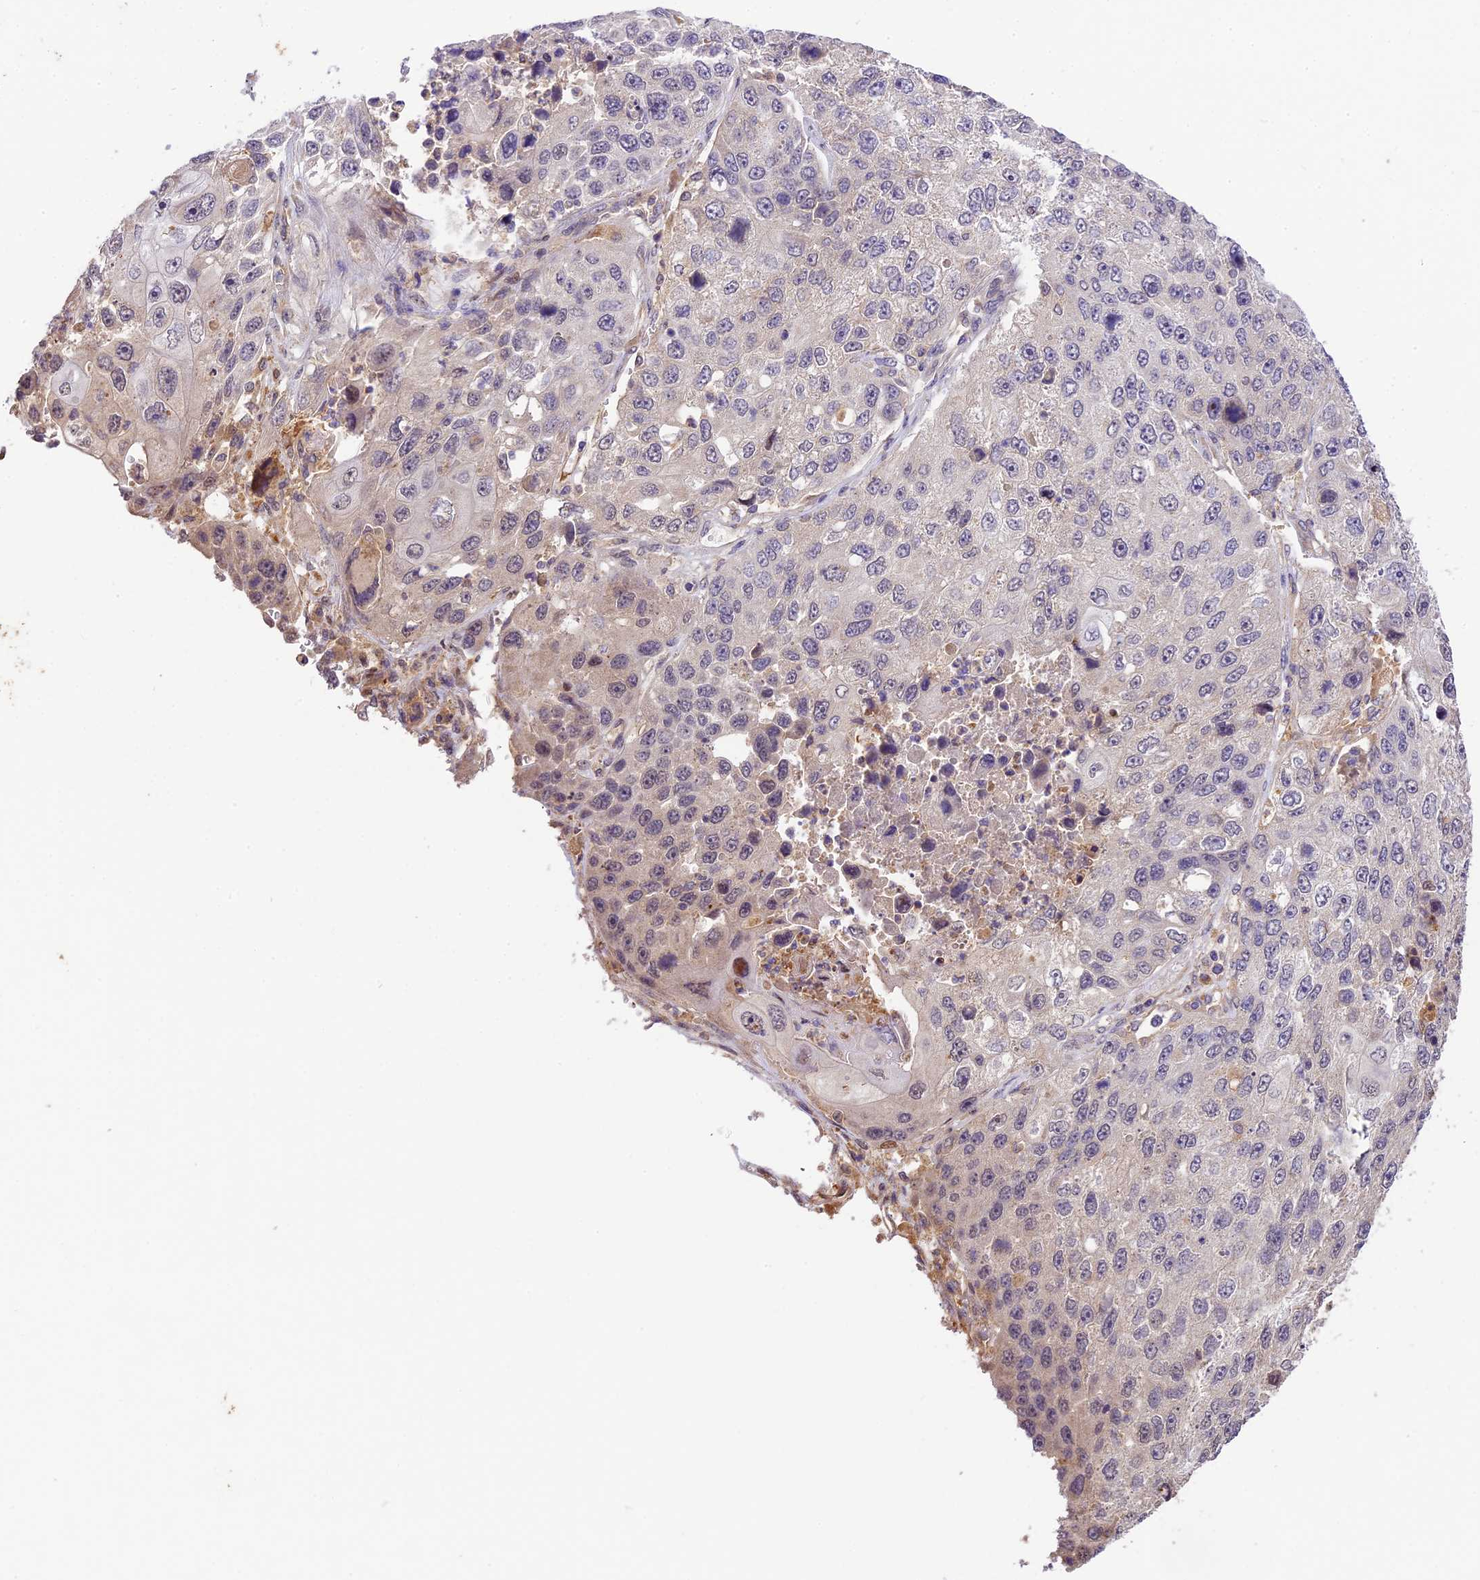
{"staining": {"intensity": "negative", "quantity": "none", "location": "none"}, "tissue": "lung cancer", "cell_type": "Tumor cells", "image_type": "cancer", "snomed": [{"axis": "morphology", "description": "Squamous cell carcinoma, NOS"}, {"axis": "topography", "description": "Lung"}], "caption": "Photomicrograph shows no protein staining in tumor cells of lung cancer tissue.", "gene": "NEK8", "patient": {"sex": "male", "age": 61}}